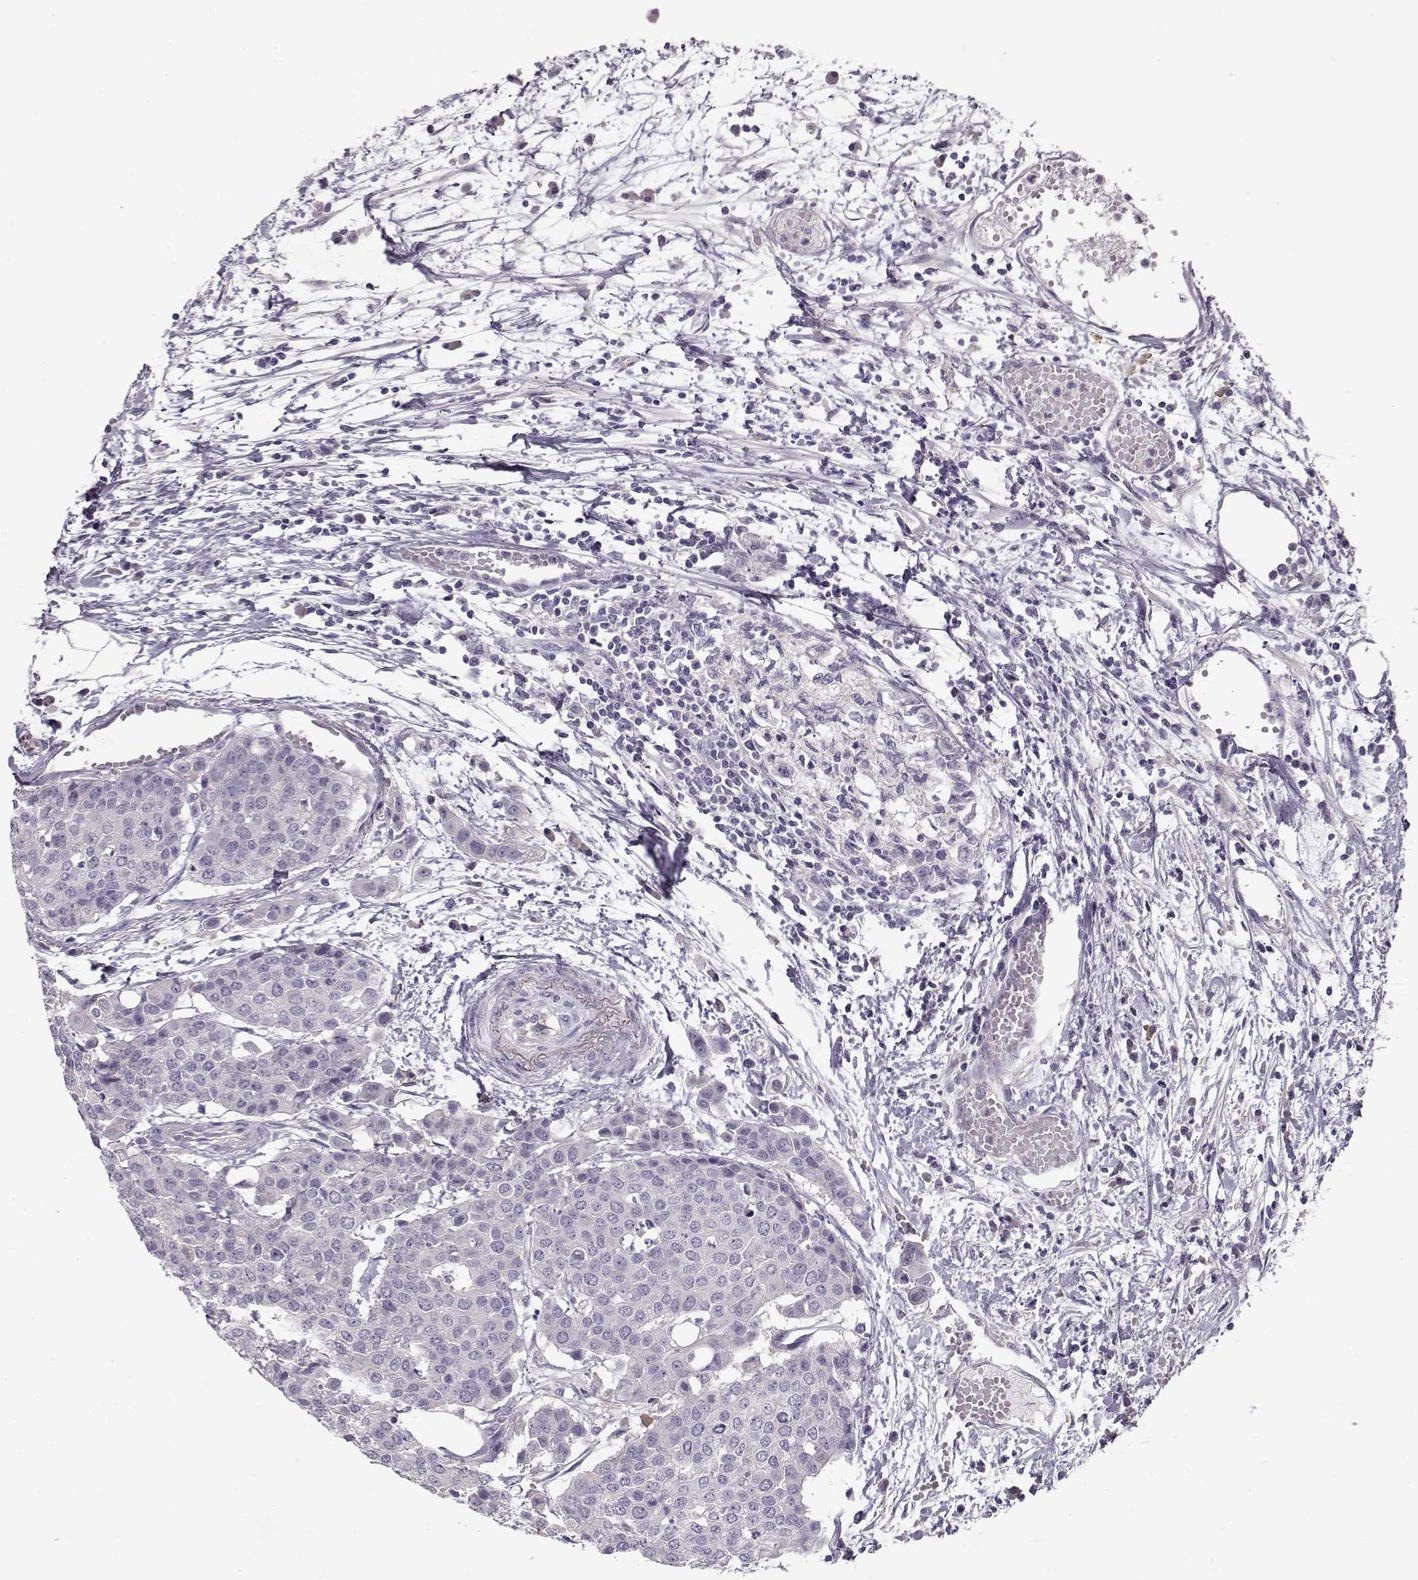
{"staining": {"intensity": "negative", "quantity": "none", "location": "none"}, "tissue": "carcinoid", "cell_type": "Tumor cells", "image_type": "cancer", "snomed": [{"axis": "morphology", "description": "Carcinoid, malignant, NOS"}, {"axis": "topography", "description": "Colon"}], "caption": "An image of carcinoid (malignant) stained for a protein exhibits no brown staining in tumor cells.", "gene": "GRK1", "patient": {"sex": "male", "age": 81}}